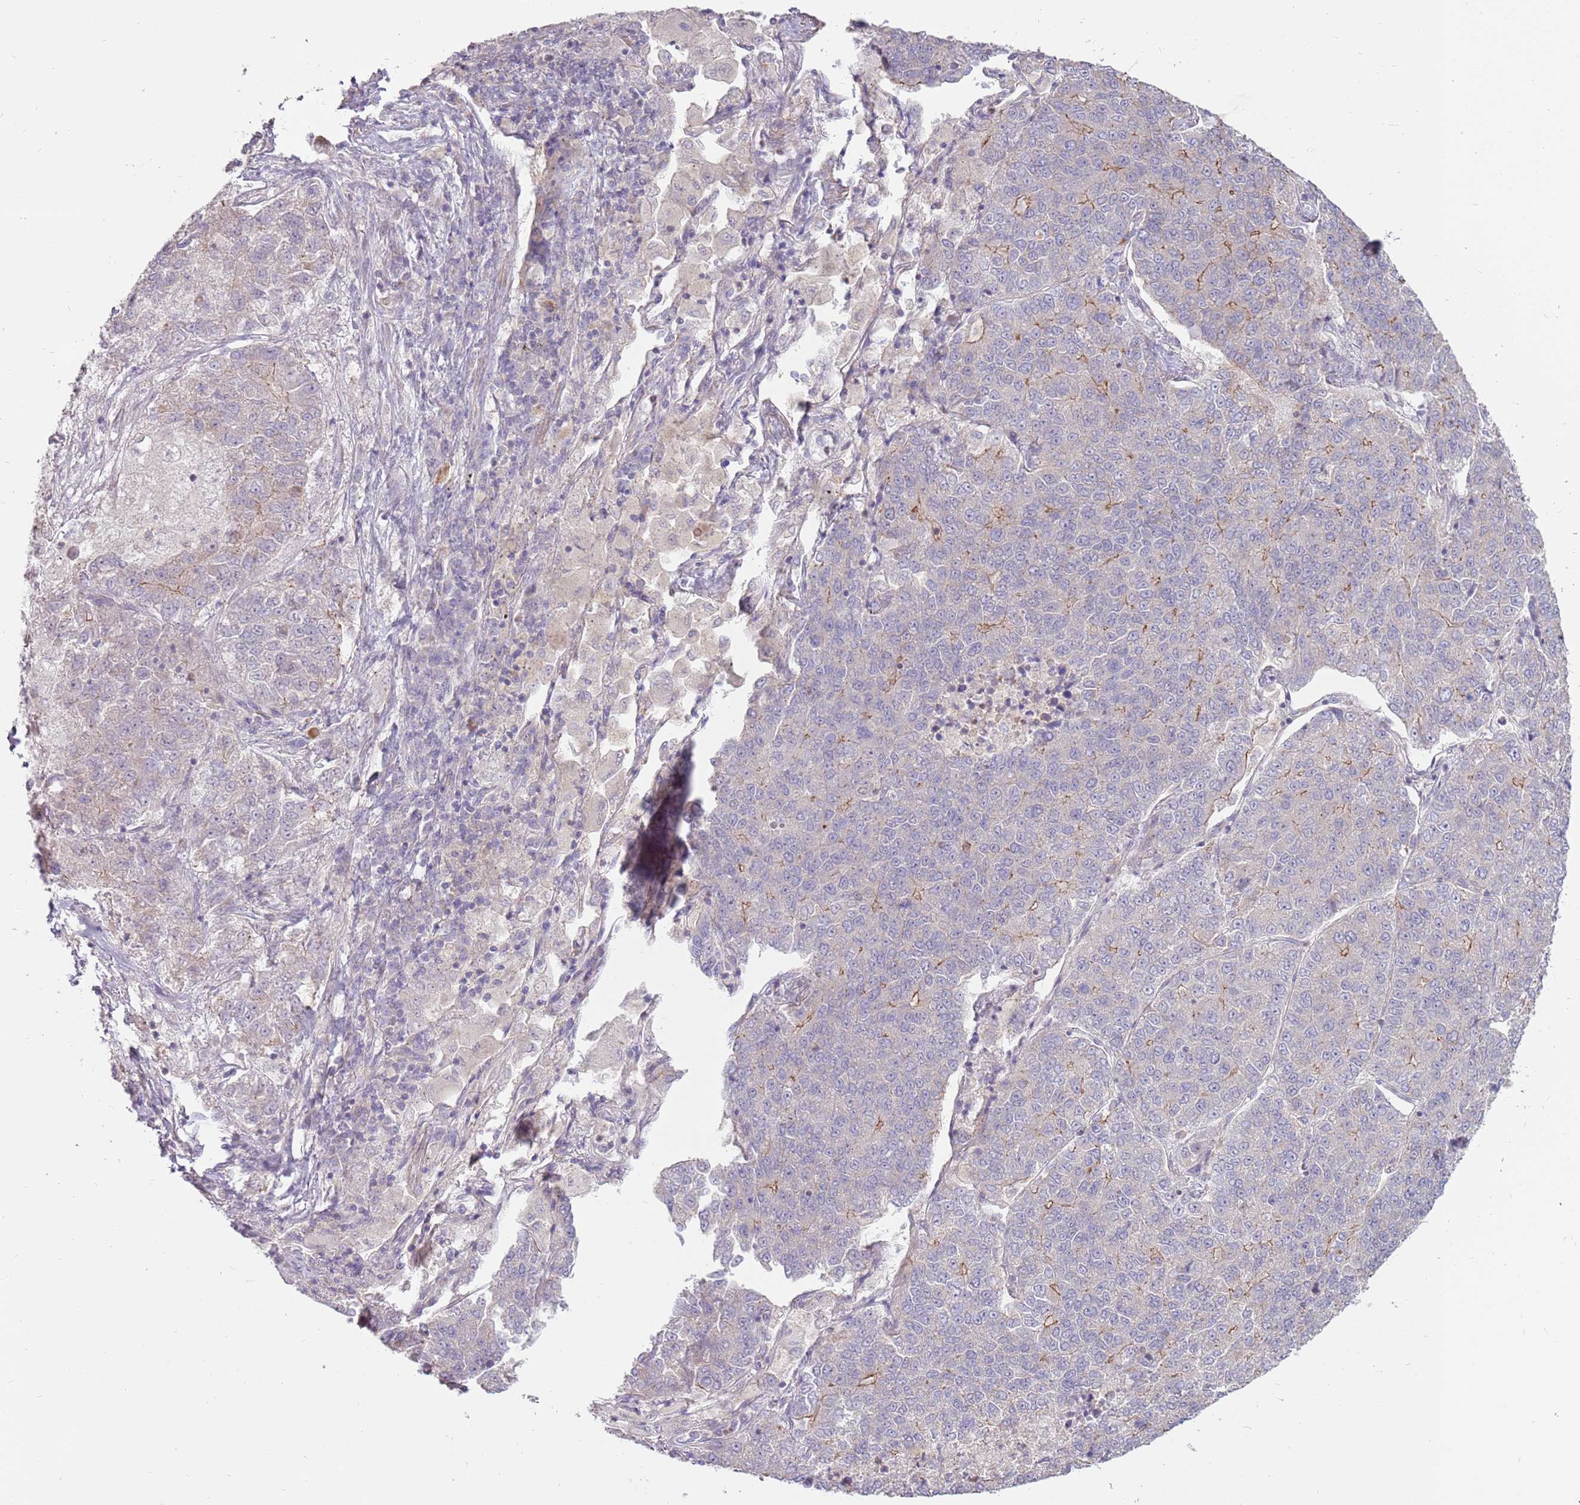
{"staining": {"intensity": "weak", "quantity": "<25%", "location": "cytoplasmic/membranous"}, "tissue": "lung cancer", "cell_type": "Tumor cells", "image_type": "cancer", "snomed": [{"axis": "morphology", "description": "Adenocarcinoma, NOS"}, {"axis": "topography", "description": "Lung"}], "caption": "Lung cancer (adenocarcinoma) stained for a protein using IHC displays no staining tumor cells.", "gene": "SPATA31D1", "patient": {"sex": "male", "age": 49}}